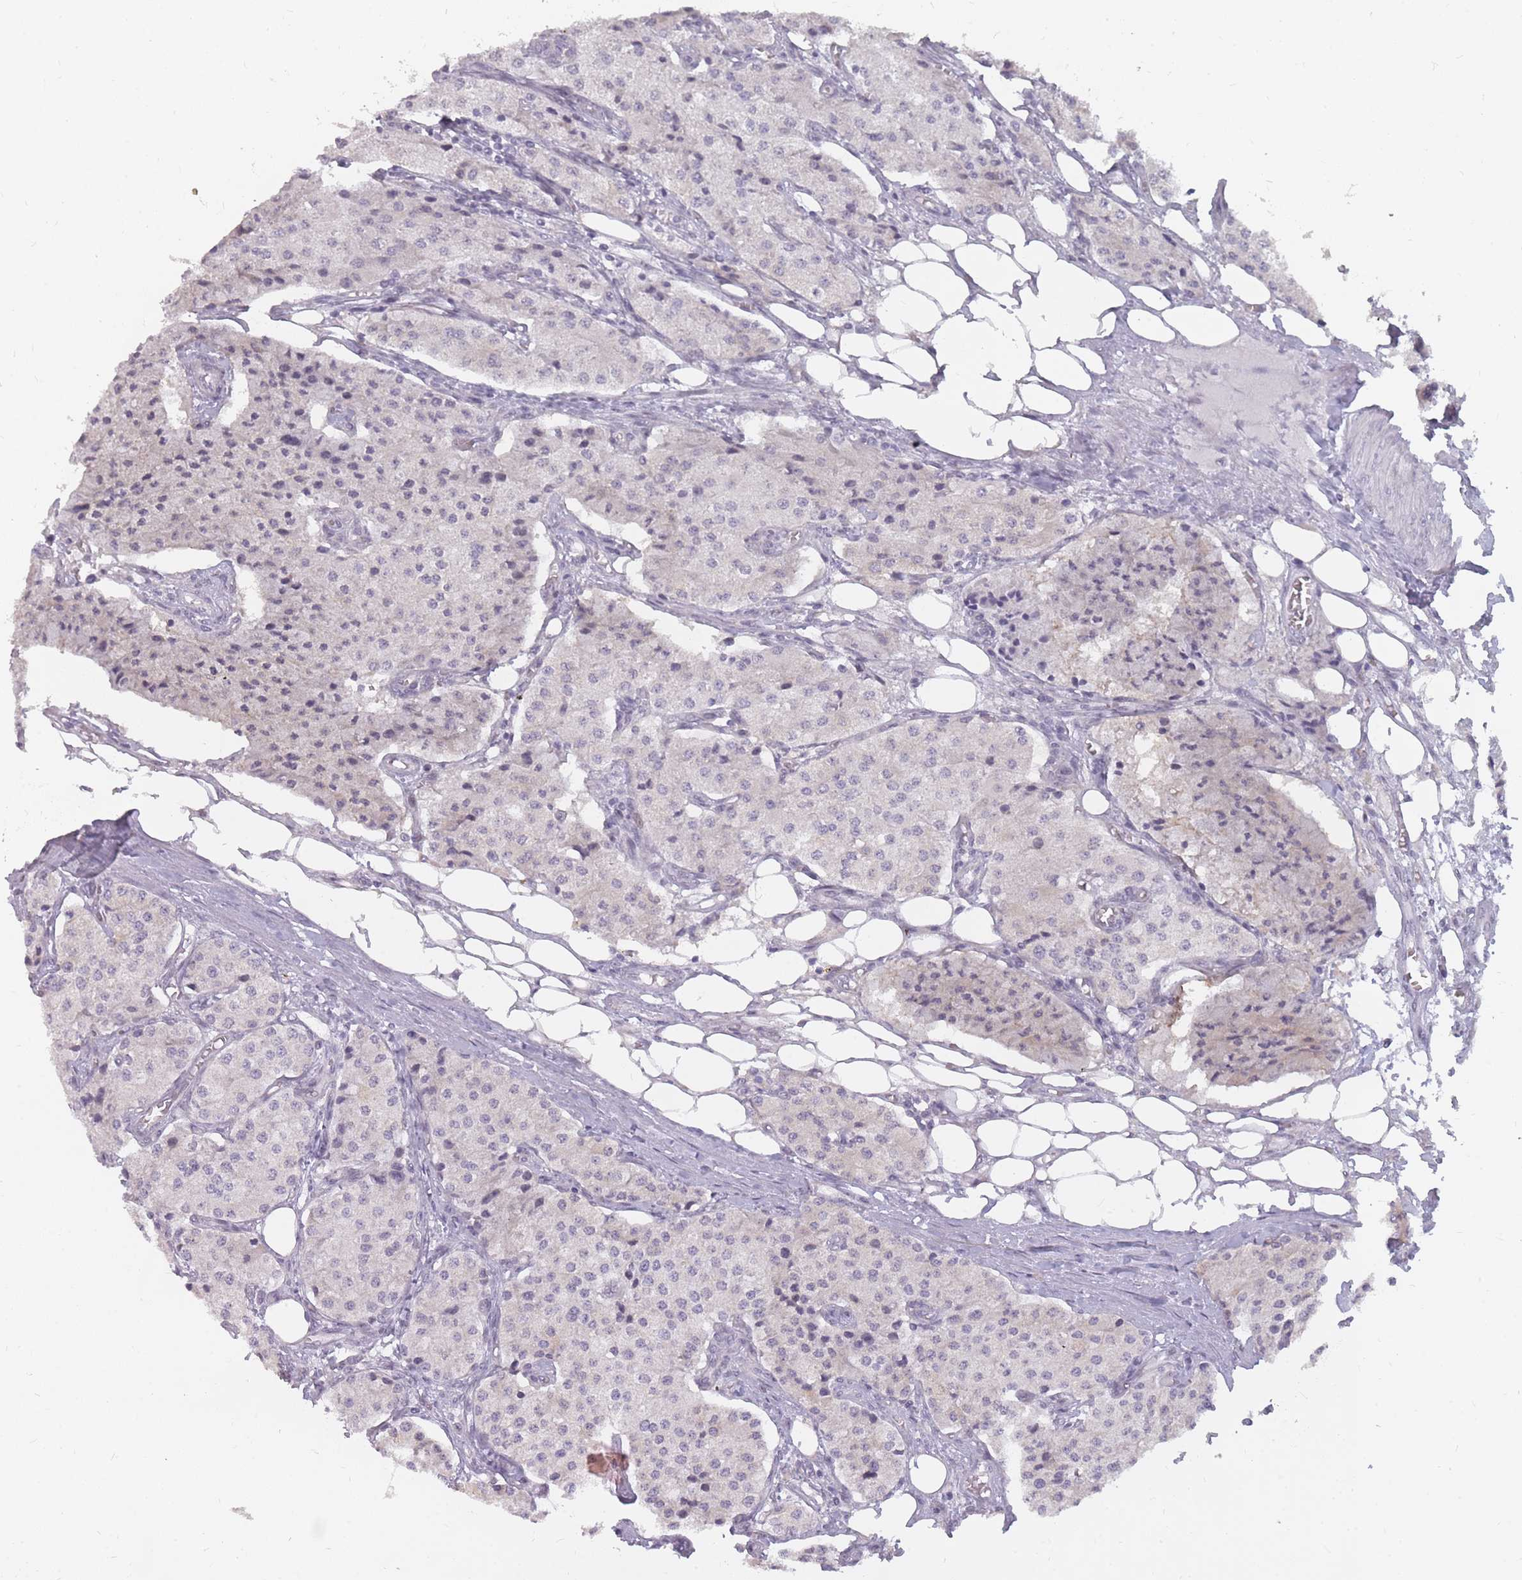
{"staining": {"intensity": "negative", "quantity": "none", "location": "none"}, "tissue": "carcinoid", "cell_type": "Tumor cells", "image_type": "cancer", "snomed": [{"axis": "morphology", "description": "Carcinoid, malignant, NOS"}, {"axis": "topography", "description": "Colon"}], "caption": "Protein analysis of malignant carcinoid demonstrates no significant staining in tumor cells.", "gene": "POMZP3", "patient": {"sex": "female", "age": 52}}